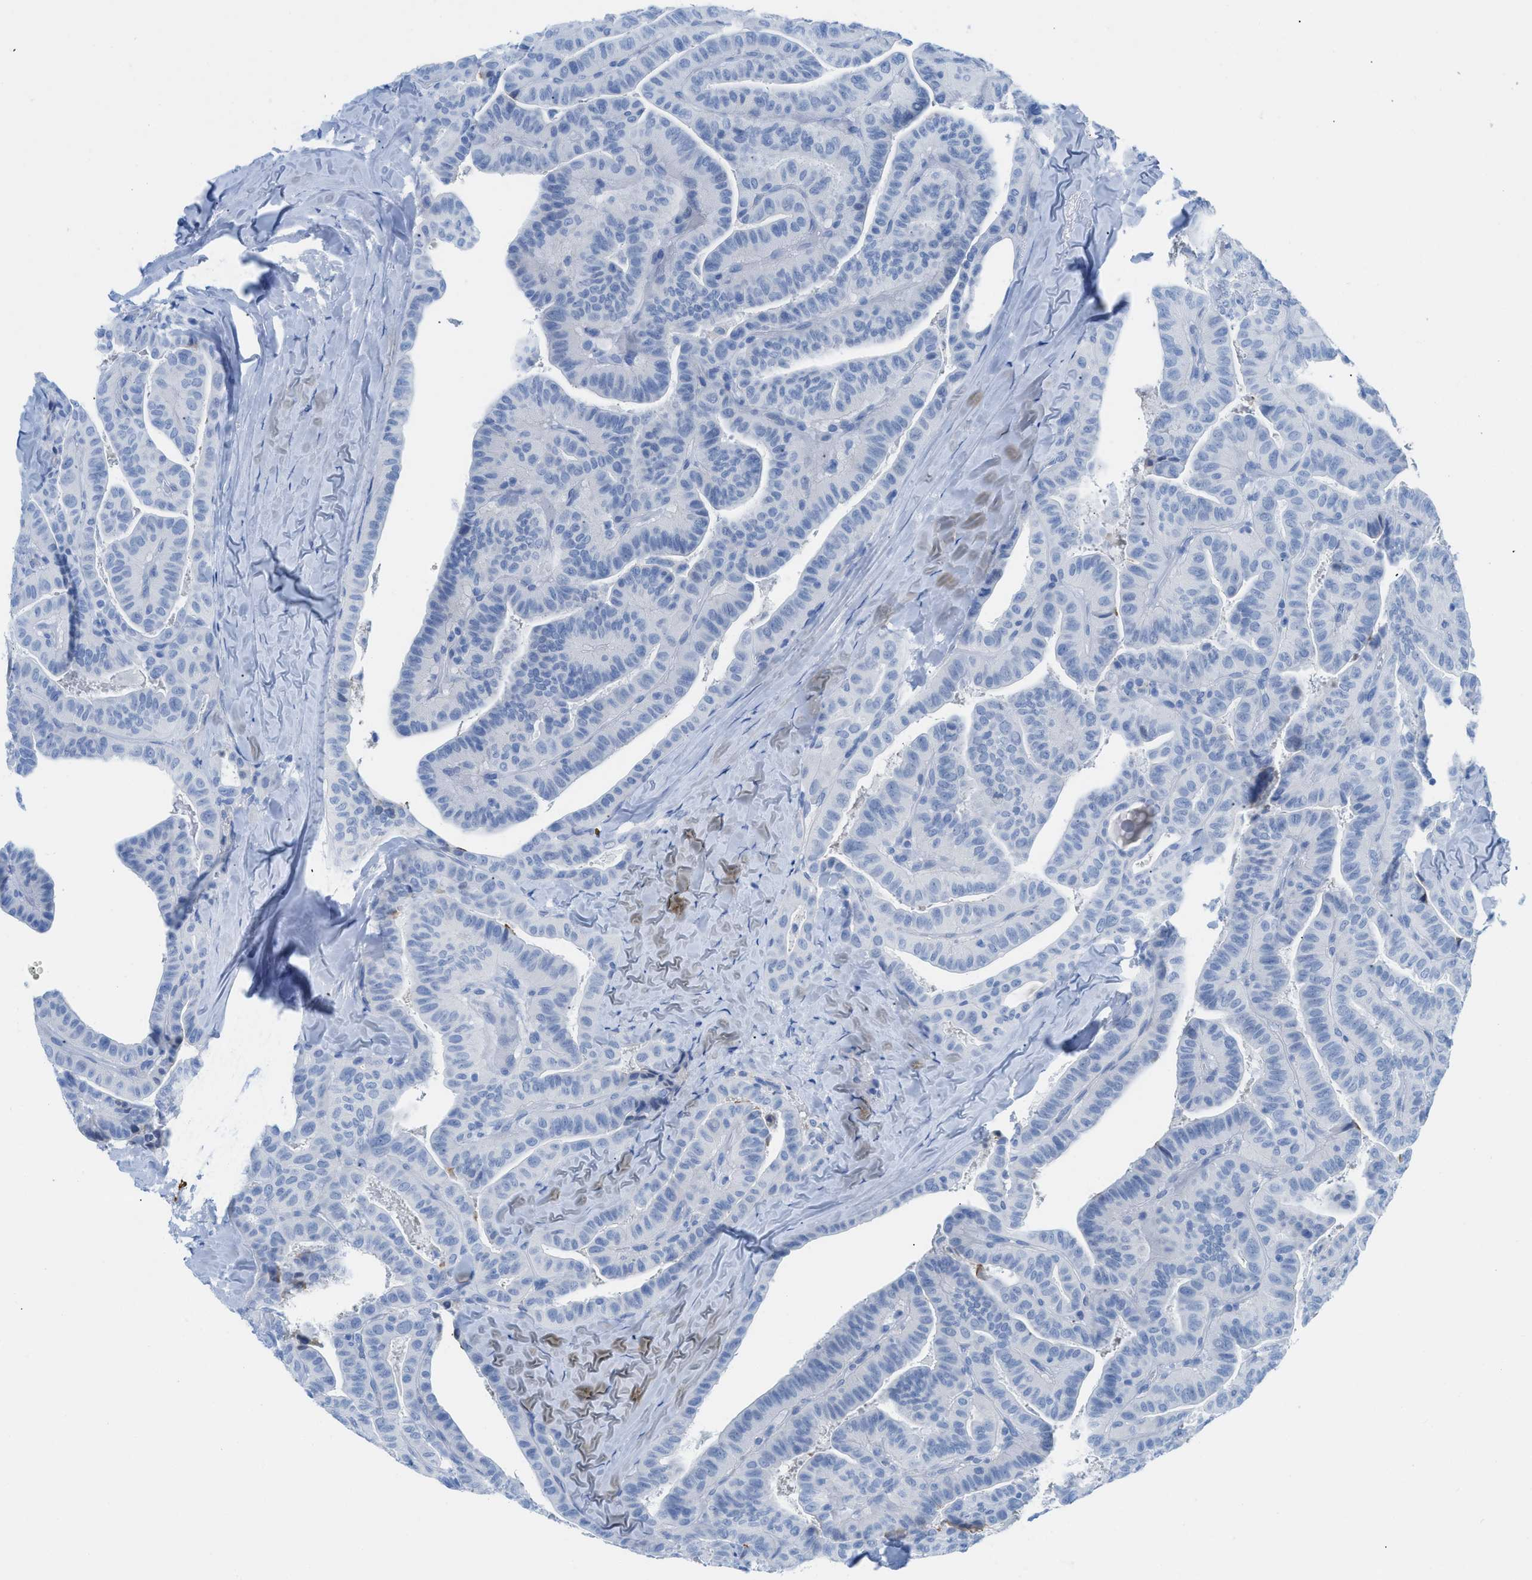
{"staining": {"intensity": "negative", "quantity": "none", "location": "none"}, "tissue": "thyroid cancer", "cell_type": "Tumor cells", "image_type": "cancer", "snomed": [{"axis": "morphology", "description": "Papillary adenocarcinoma, NOS"}, {"axis": "topography", "description": "Thyroid gland"}], "caption": "This is an immunohistochemistry (IHC) photomicrograph of thyroid cancer. There is no positivity in tumor cells.", "gene": "TCL1A", "patient": {"sex": "male", "age": 77}}